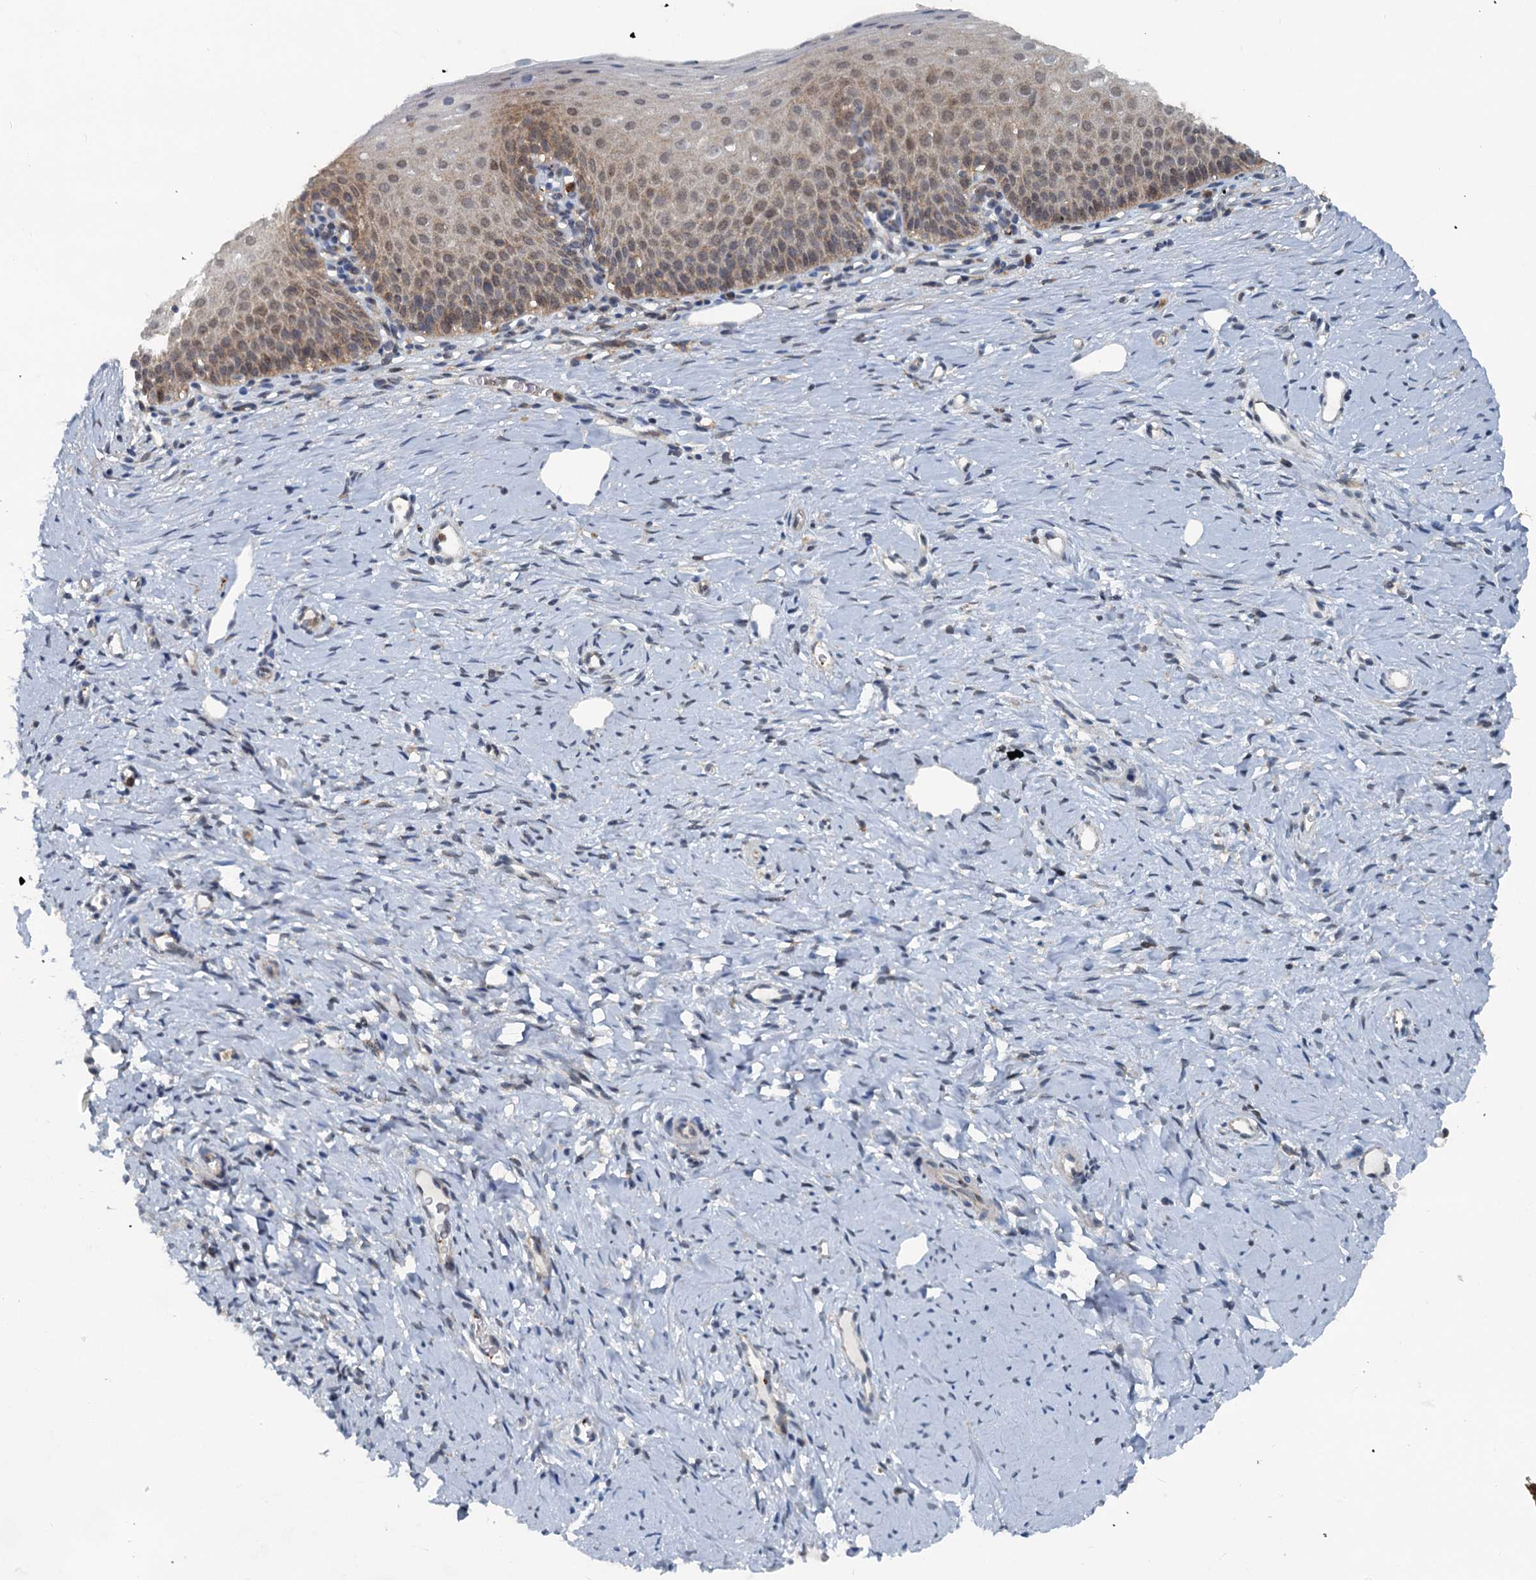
{"staining": {"intensity": "moderate", "quantity": "25%-75%", "location": "cytoplasmic/membranous"}, "tissue": "cervix", "cell_type": "Glandular cells", "image_type": "normal", "snomed": [{"axis": "morphology", "description": "Normal tissue, NOS"}, {"axis": "topography", "description": "Cervix"}], "caption": "A histopathology image of human cervix stained for a protein shows moderate cytoplasmic/membranous brown staining in glandular cells.", "gene": "GCLM", "patient": {"sex": "female", "age": 36}}